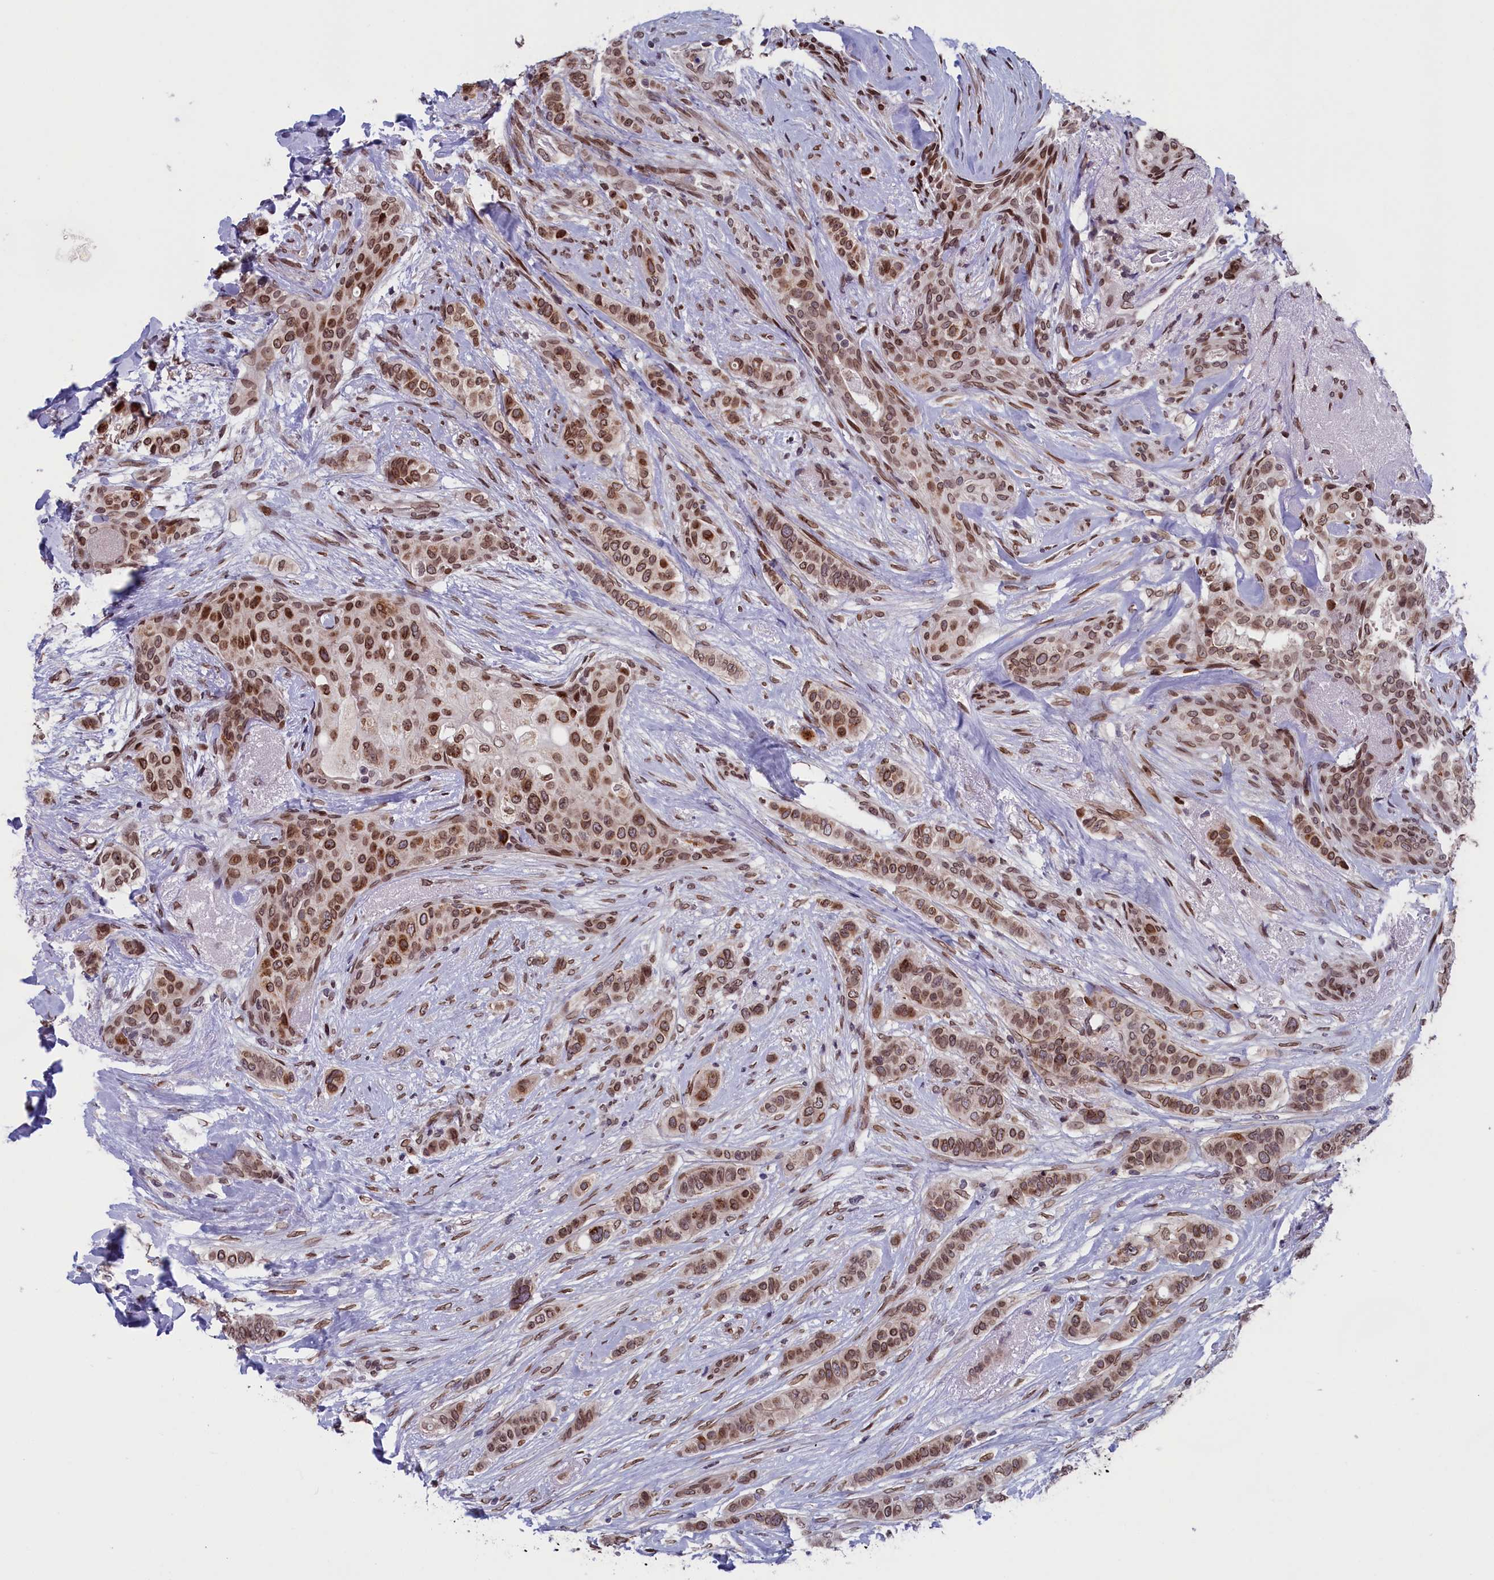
{"staining": {"intensity": "moderate", "quantity": ">75%", "location": "cytoplasmic/membranous,nuclear"}, "tissue": "breast cancer", "cell_type": "Tumor cells", "image_type": "cancer", "snomed": [{"axis": "morphology", "description": "Lobular carcinoma"}, {"axis": "topography", "description": "Breast"}], "caption": "This is an image of IHC staining of breast cancer (lobular carcinoma), which shows moderate staining in the cytoplasmic/membranous and nuclear of tumor cells.", "gene": "GPSM1", "patient": {"sex": "female", "age": 51}}